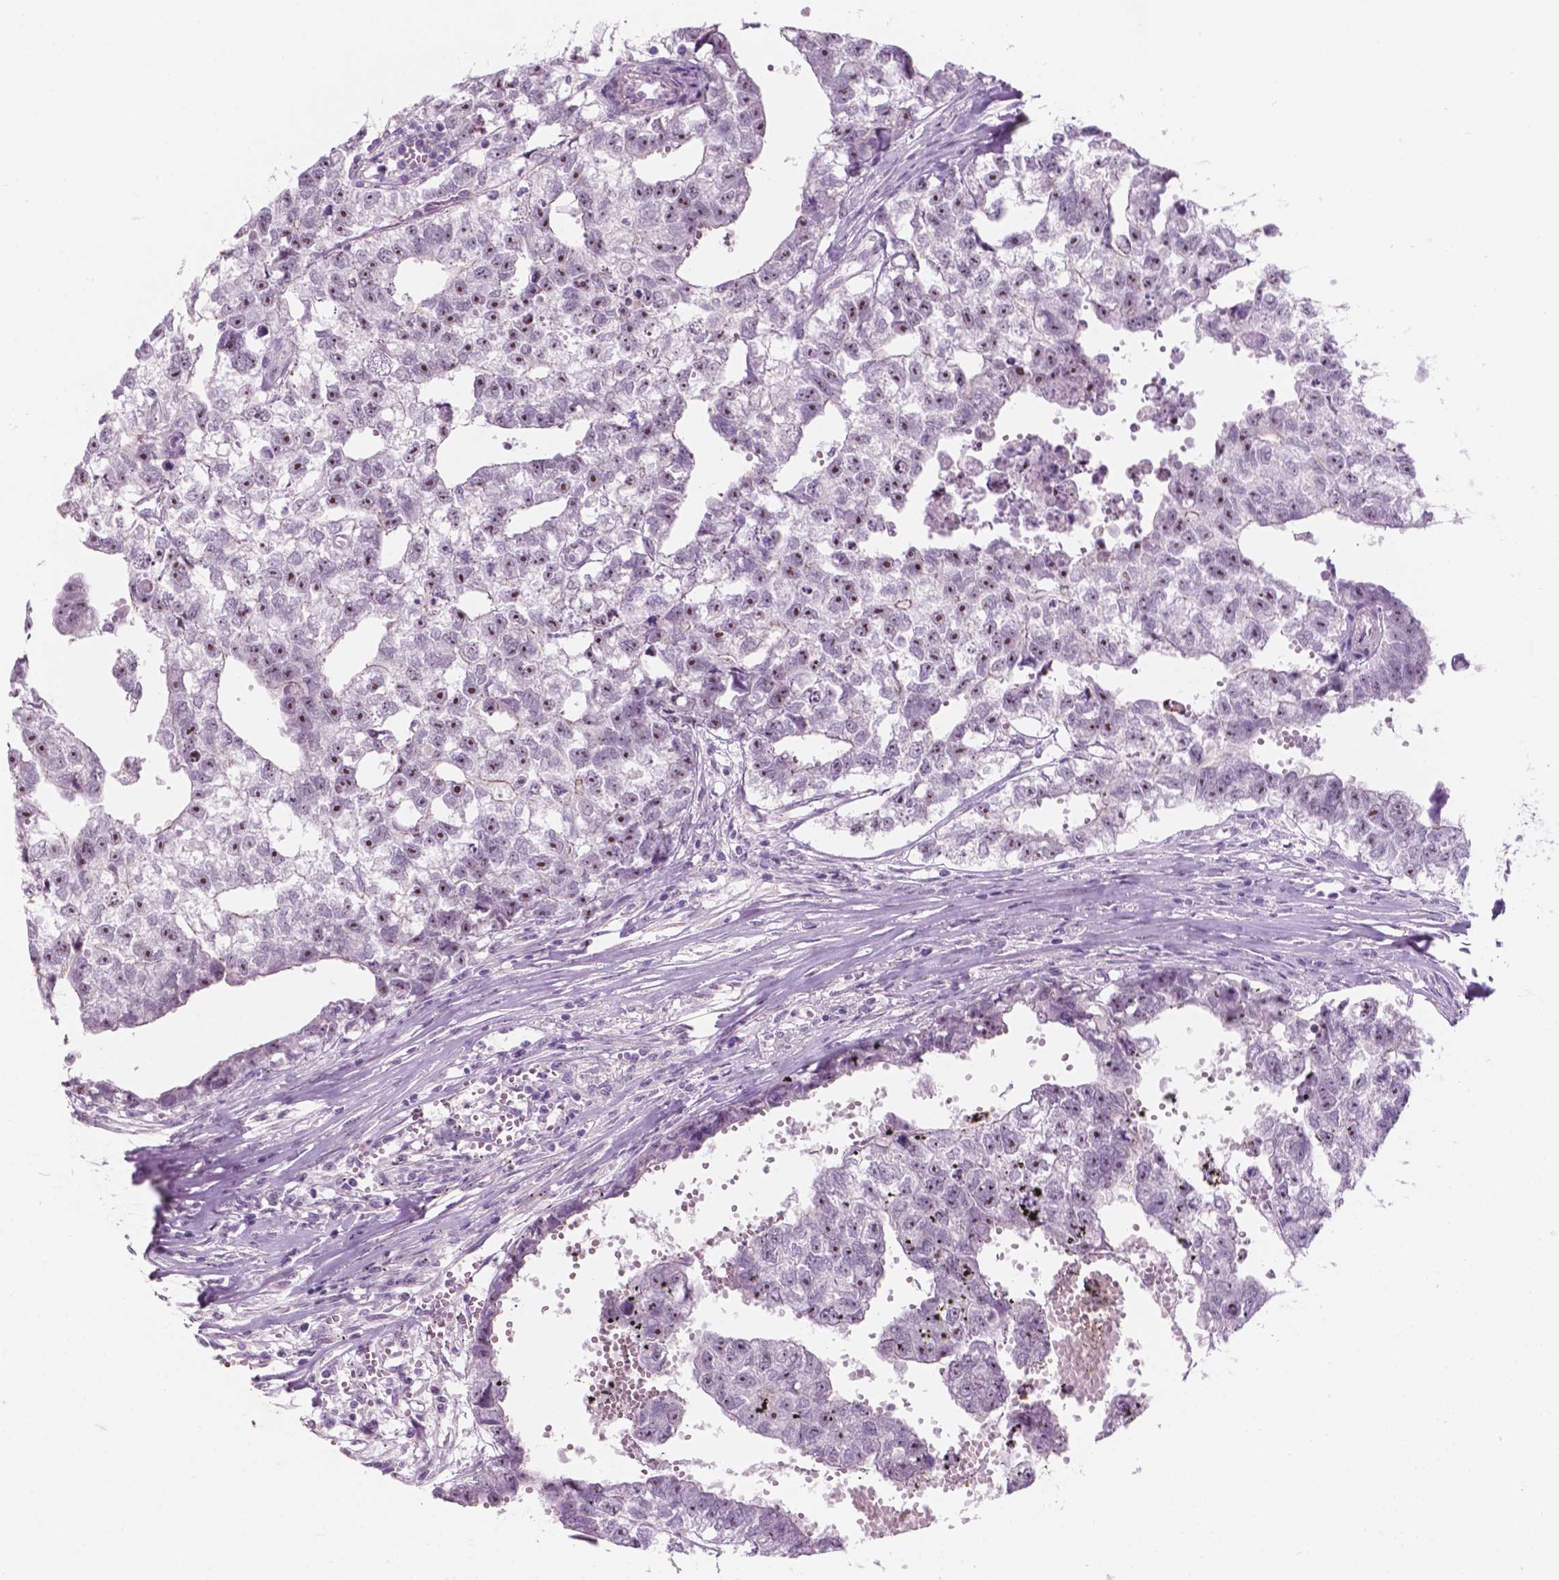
{"staining": {"intensity": "moderate", "quantity": "25%-75%", "location": "nuclear"}, "tissue": "testis cancer", "cell_type": "Tumor cells", "image_type": "cancer", "snomed": [{"axis": "morphology", "description": "Carcinoma, Embryonal, NOS"}, {"axis": "morphology", "description": "Teratoma, malignant, NOS"}, {"axis": "topography", "description": "Testis"}], "caption": "Tumor cells display medium levels of moderate nuclear positivity in about 25%-75% of cells in testis cancer. (DAB (3,3'-diaminobenzidine) IHC, brown staining for protein, blue staining for nuclei).", "gene": "ZNF853", "patient": {"sex": "male", "age": 44}}